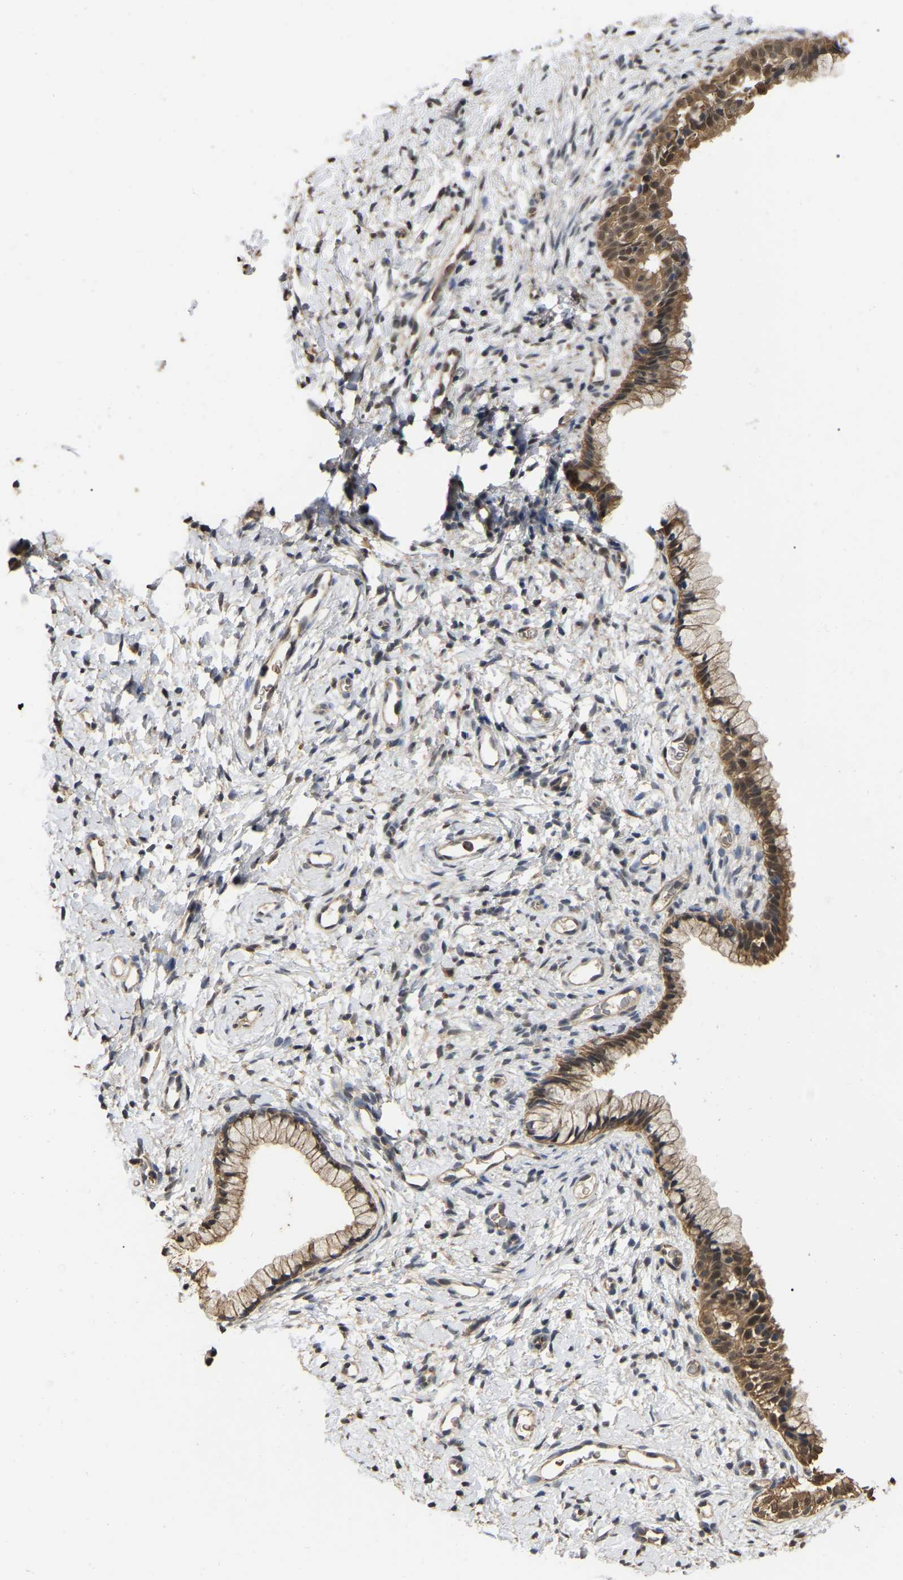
{"staining": {"intensity": "moderate", "quantity": ">75%", "location": "cytoplasmic/membranous"}, "tissue": "cervix", "cell_type": "Glandular cells", "image_type": "normal", "snomed": [{"axis": "morphology", "description": "Normal tissue, NOS"}, {"axis": "topography", "description": "Cervix"}], "caption": "Immunohistochemical staining of normal human cervix demonstrates >75% levels of moderate cytoplasmic/membranous protein staining in about >75% of glandular cells.", "gene": "FAM219A", "patient": {"sex": "female", "age": 72}}